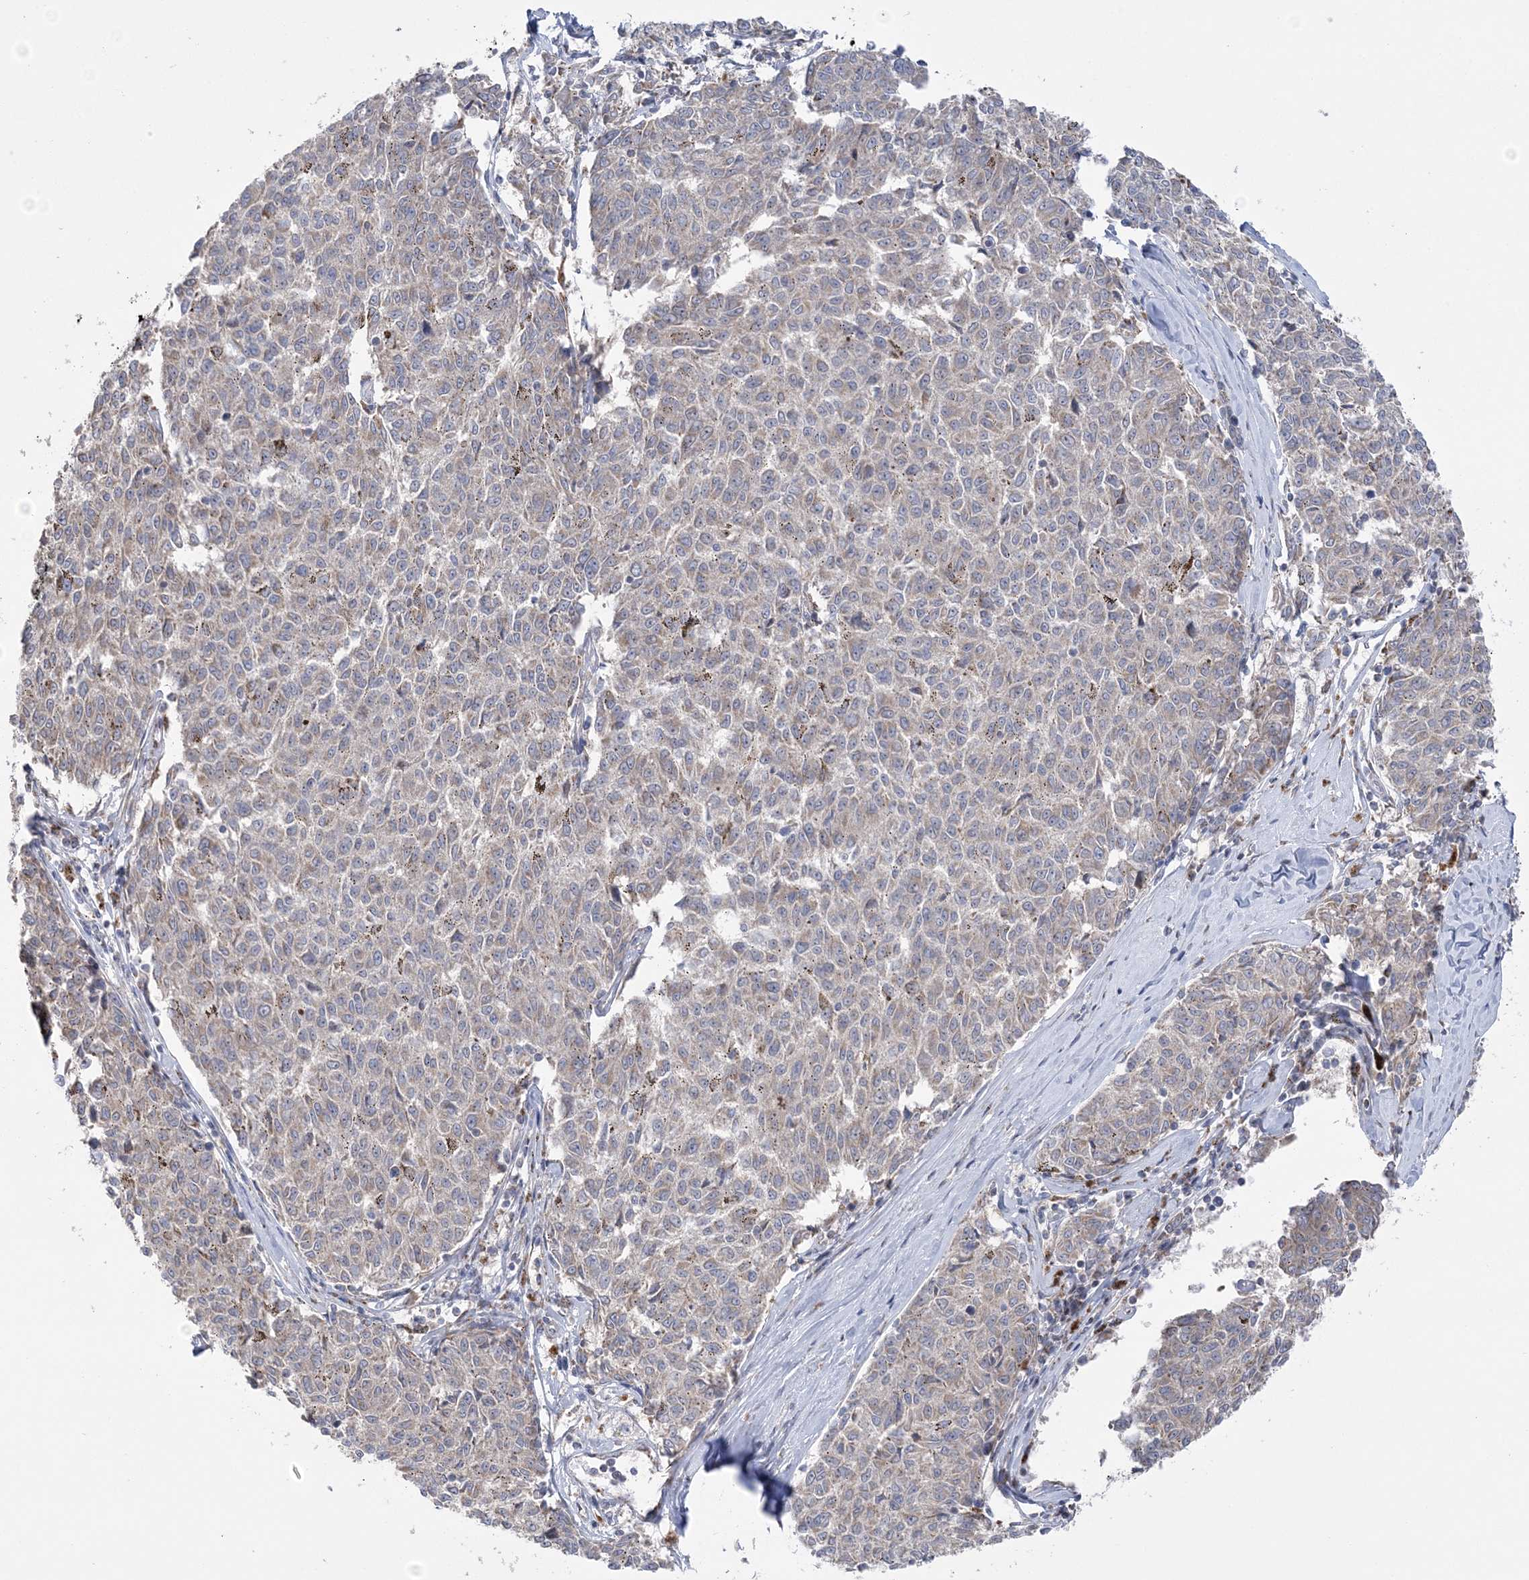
{"staining": {"intensity": "weak", "quantity": "<25%", "location": "cytoplasmic/membranous"}, "tissue": "melanoma", "cell_type": "Tumor cells", "image_type": "cancer", "snomed": [{"axis": "morphology", "description": "Malignant melanoma, NOS"}, {"axis": "topography", "description": "Skin"}], "caption": "Tumor cells show no significant protein expression in malignant melanoma. The staining is performed using DAB brown chromogen with nuclei counter-stained in using hematoxylin.", "gene": "MMADHC", "patient": {"sex": "female", "age": 72}}